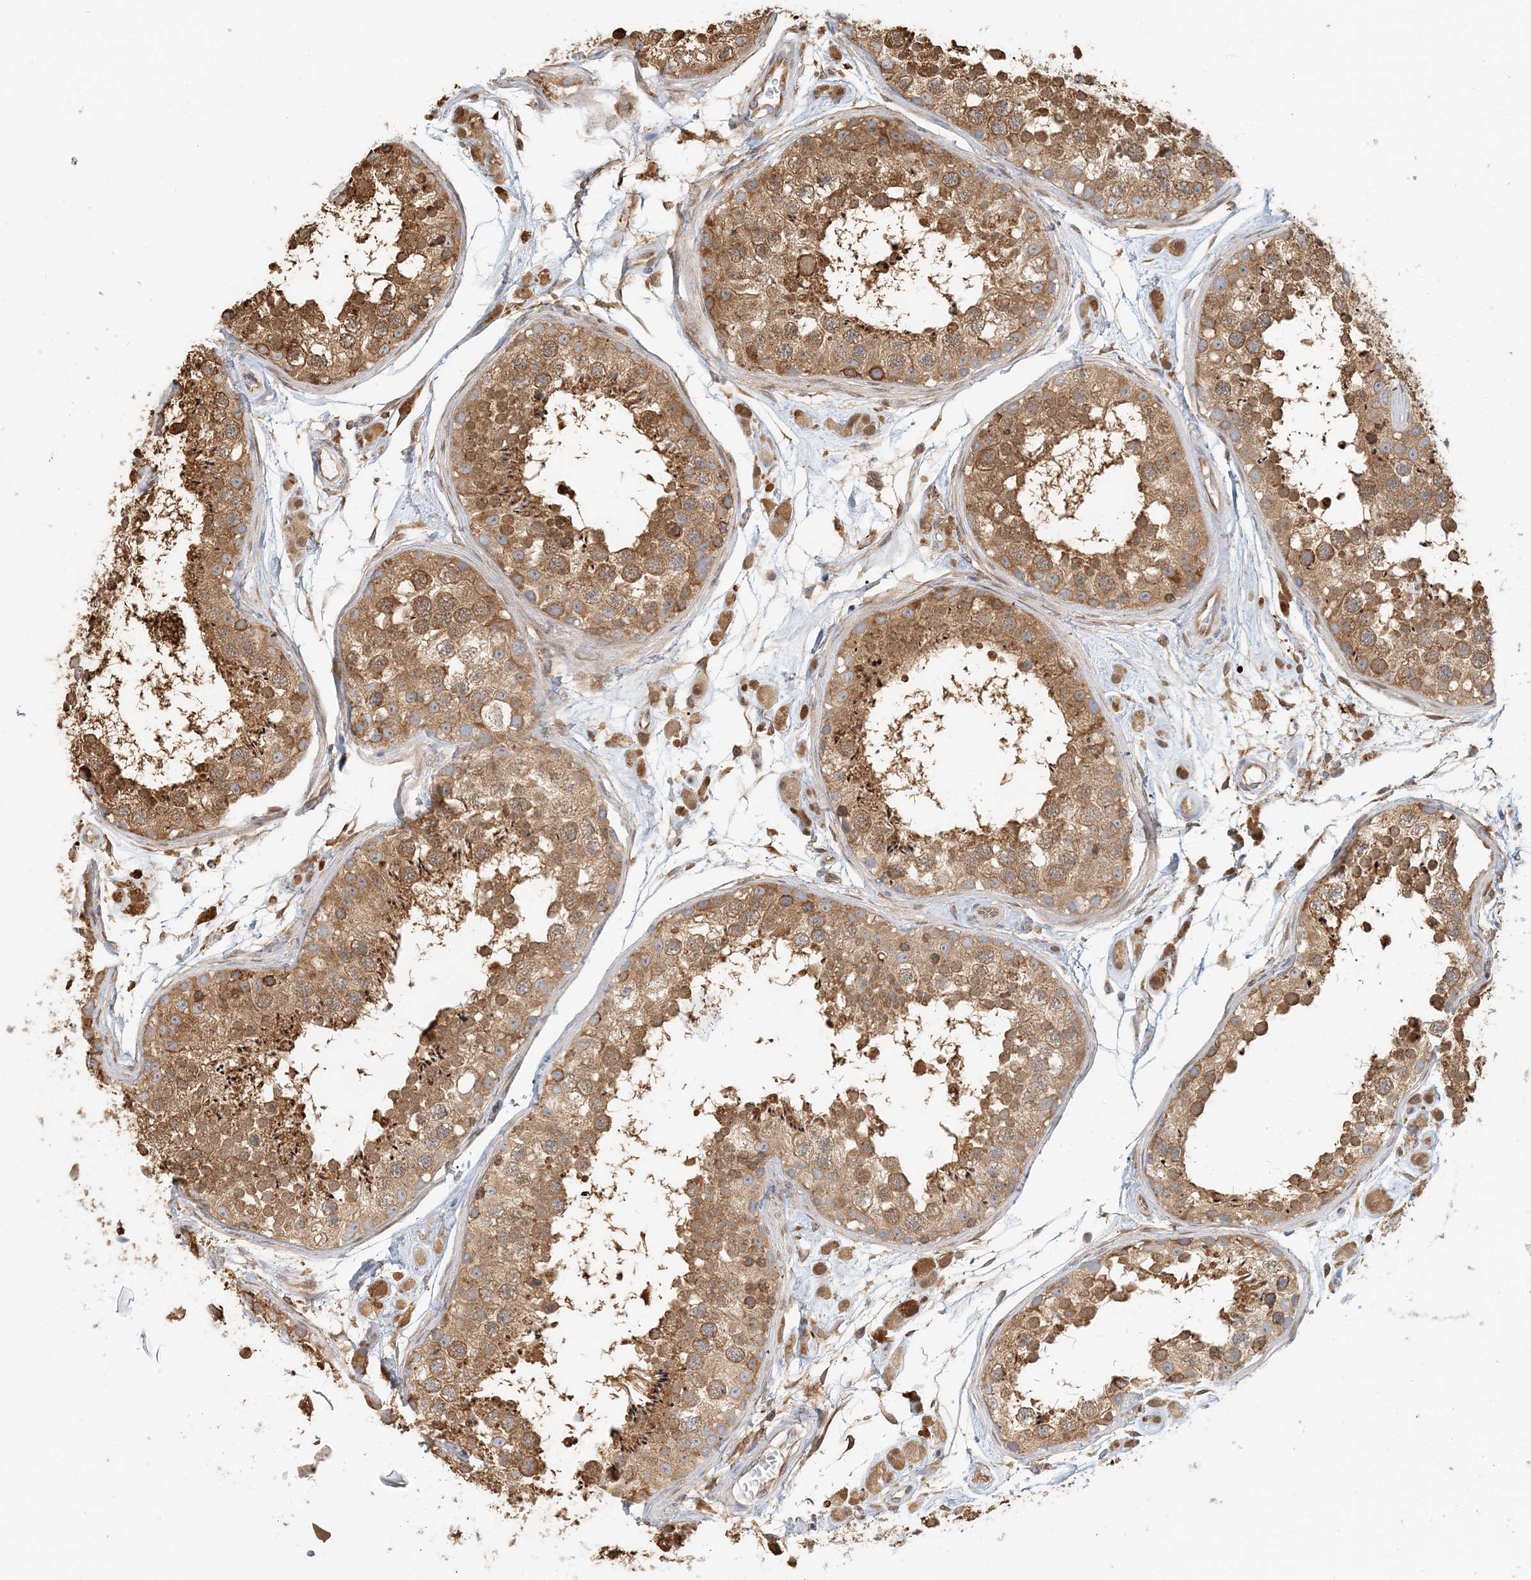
{"staining": {"intensity": "moderate", "quantity": ">75%", "location": "cytoplasmic/membranous"}, "tissue": "testis", "cell_type": "Cells in seminiferous ducts", "image_type": "normal", "snomed": [{"axis": "morphology", "description": "Normal tissue, NOS"}, {"axis": "topography", "description": "Testis"}], "caption": "Protein analysis of unremarkable testis demonstrates moderate cytoplasmic/membranous staining in approximately >75% of cells in seminiferous ducts.", "gene": "HNMT", "patient": {"sex": "male", "age": 25}}